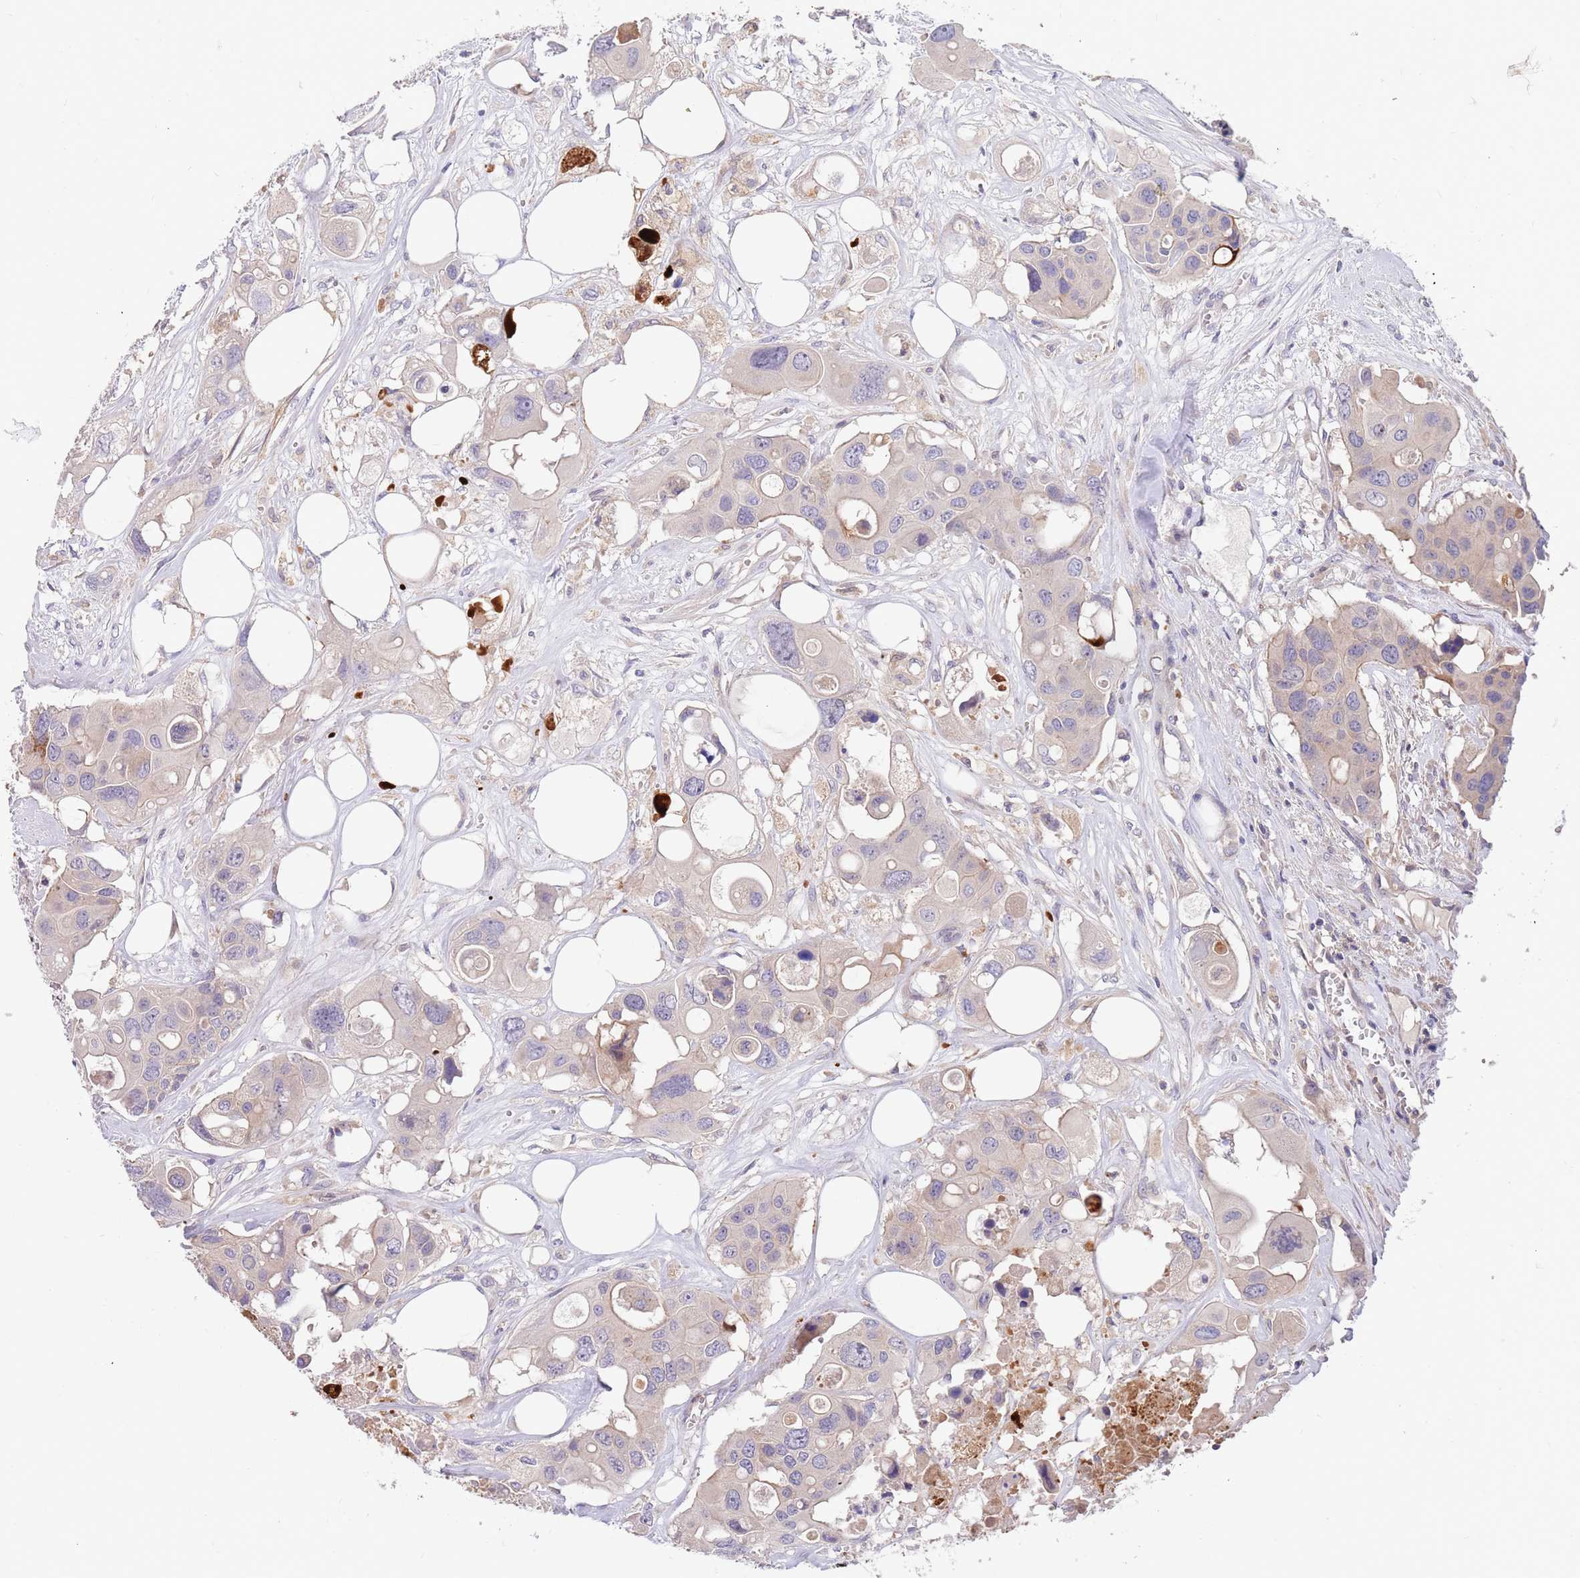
{"staining": {"intensity": "weak", "quantity": "<25%", "location": "cytoplasmic/membranous"}, "tissue": "colorectal cancer", "cell_type": "Tumor cells", "image_type": "cancer", "snomed": [{"axis": "morphology", "description": "Adenocarcinoma, NOS"}, {"axis": "topography", "description": "Colon"}], "caption": "Immunohistochemistry (IHC) histopathology image of neoplastic tissue: adenocarcinoma (colorectal) stained with DAB exhibits no significant protein staining in tumor cells.", "gene": "BORCS5", "patient": {"sex": "male", "age": 77}}